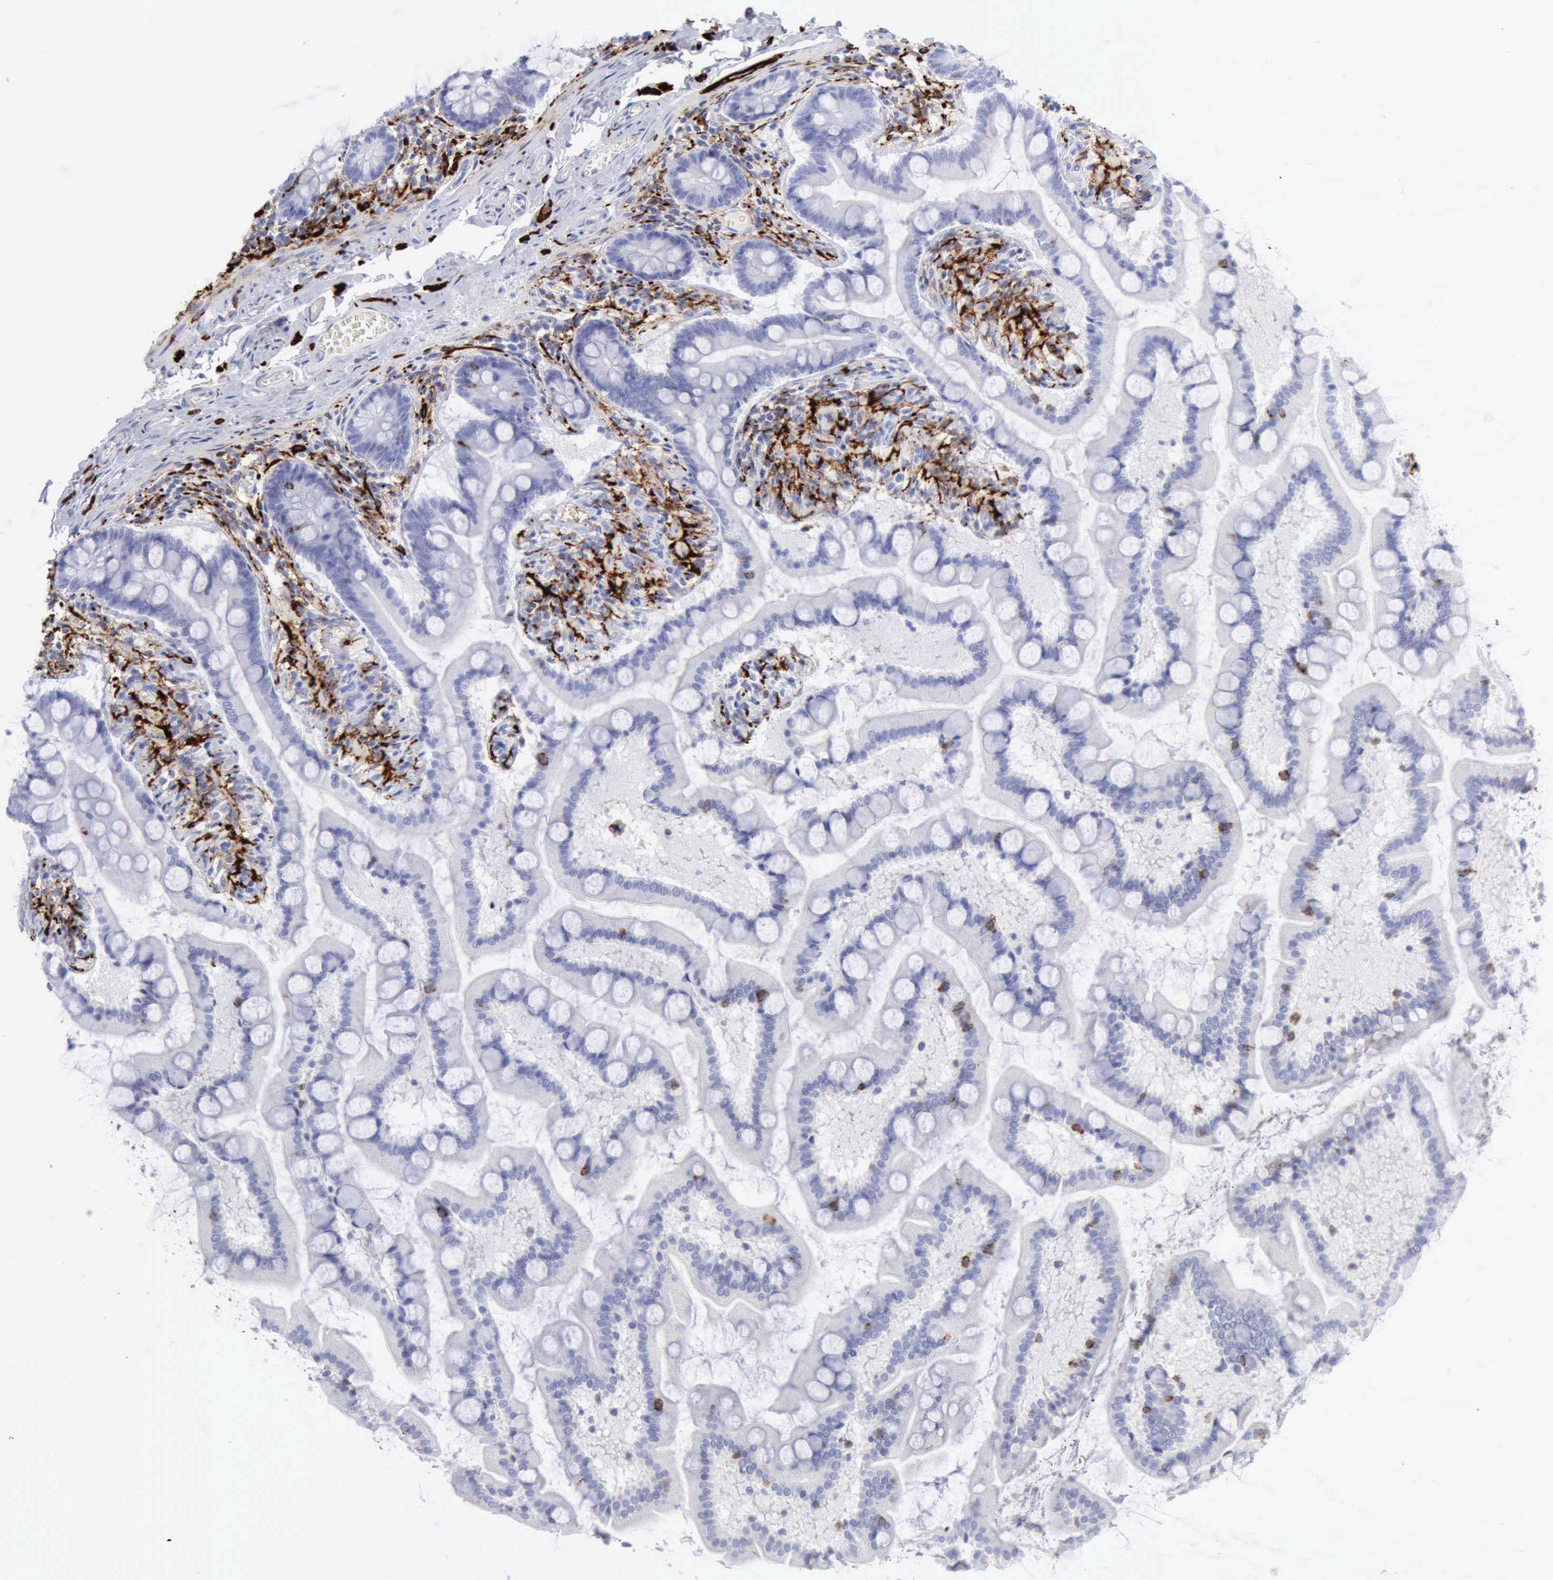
{"staining": {"intensity": "moderate", "quantity": "<25%", "location": "cytoplasmic/membranous"}, "tissue": "small intestine", "cell_type": "Glandular cells", "image_type": "normal", "snomed": [{"axis": "morphology", "description": "Normal tissue, NOS"}, {"axis": "topography", "description": "Small intestine"}], "caption": "The immunohistochemical stain shows moderate cytoplasmic/membranous staining in glandular cells of unremarkable small intestine.", "gene": "NCAM1", "patient": {"sex": "male", "age": 41}}